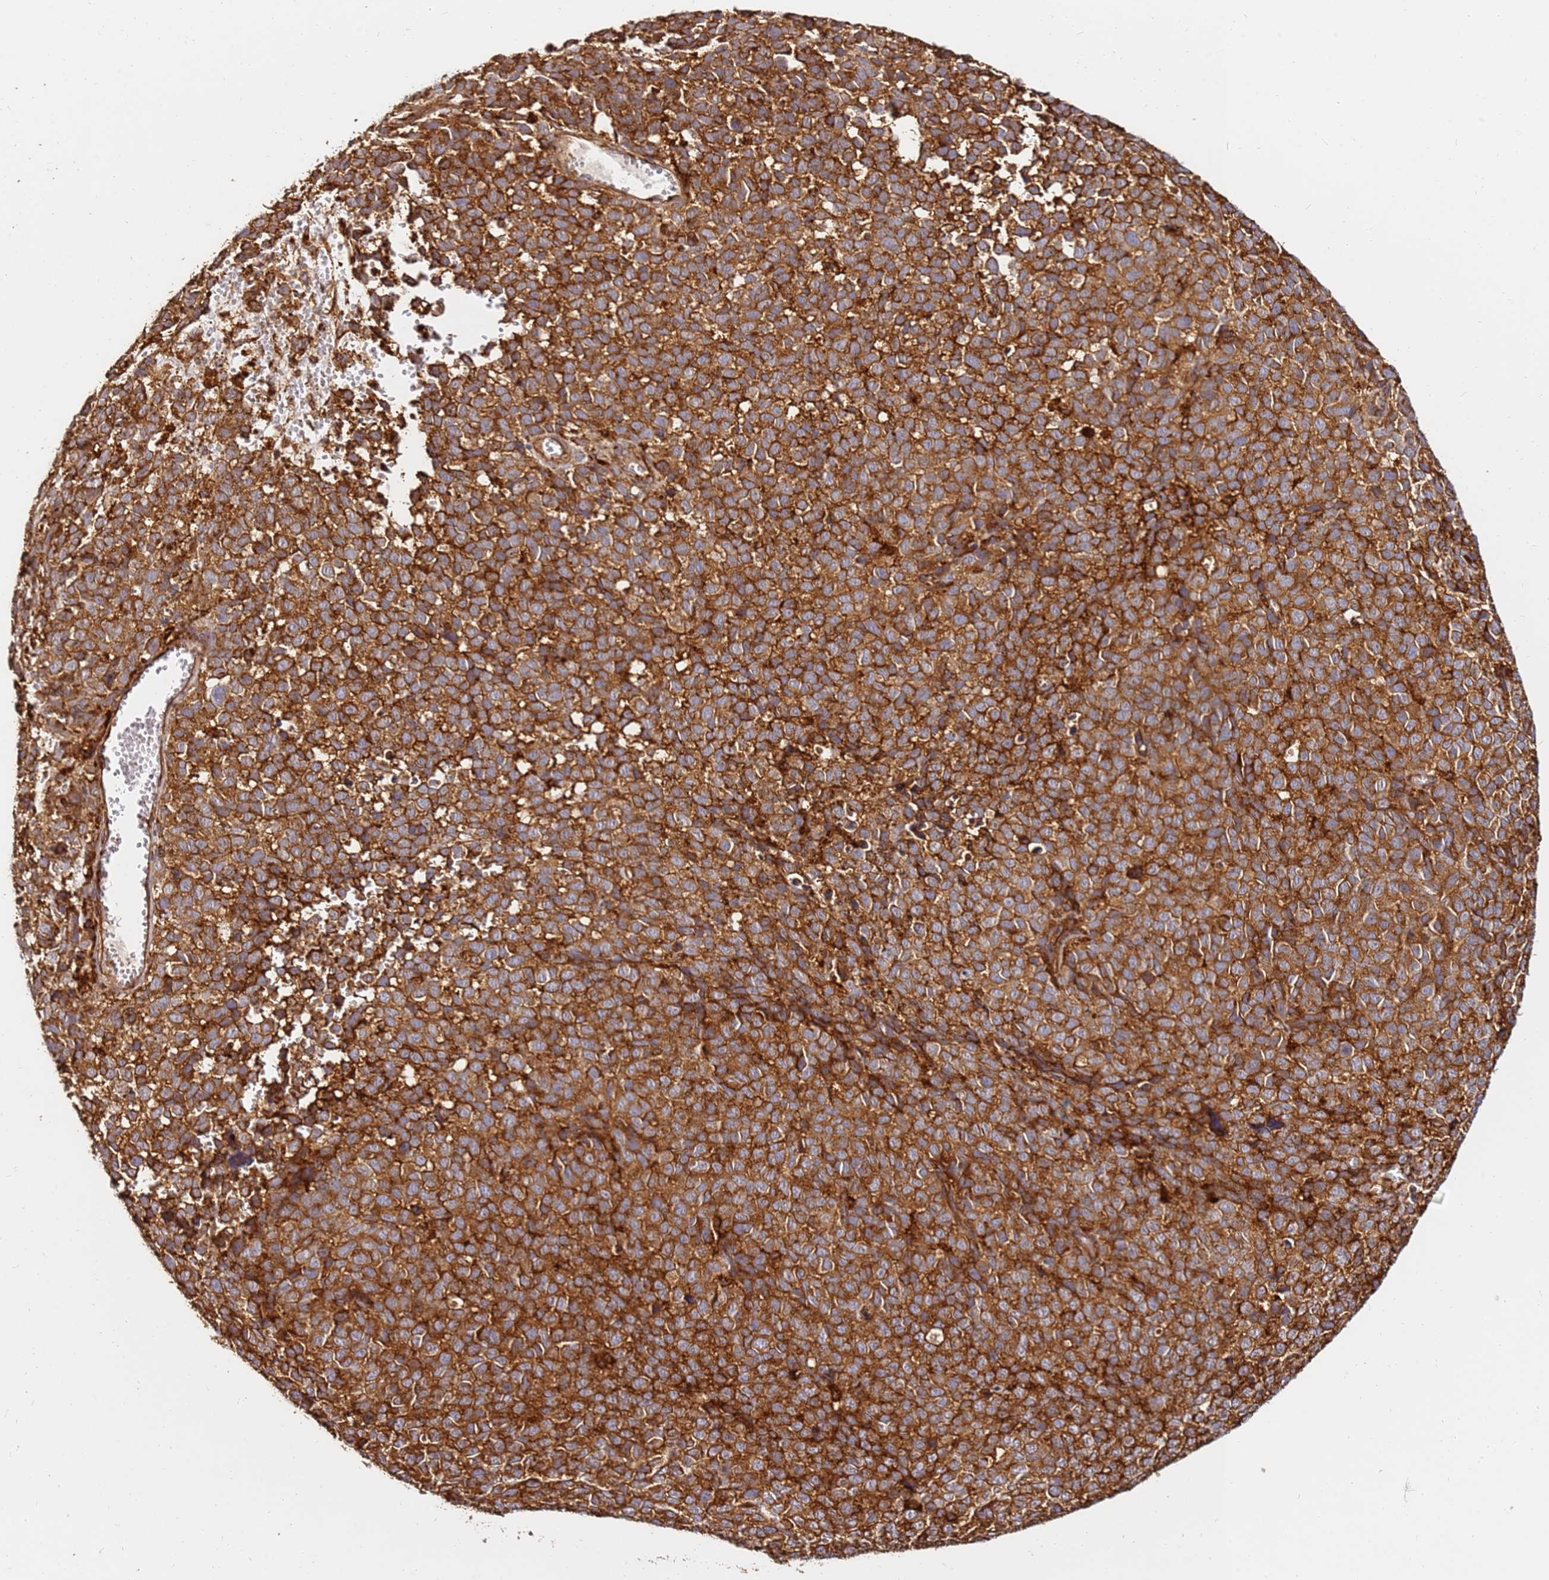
{"staining": {"intensity": "strong", "quantity": ">75%", "location": "cytoplasmic/membranous"}, "tissue": "melanoma", "cell_type": "Tumor cells", "image_type": "cancer", "snomed": [{"axis": "morphology", "description": "Malignant melanoma, NOS"}, {"axis": "topography", "description": "Nose, NOS"}], "caption": "Immunohistochemical staining of human melanoma shows high levels of strong cytoplasmic/membranous protein expression in about >75% of tumor cells. (brown staining indicates protein expression, while blue staining denotes nuclei).", "gene": "DVL3", "patient": {"sex": "female", "age": 48}}